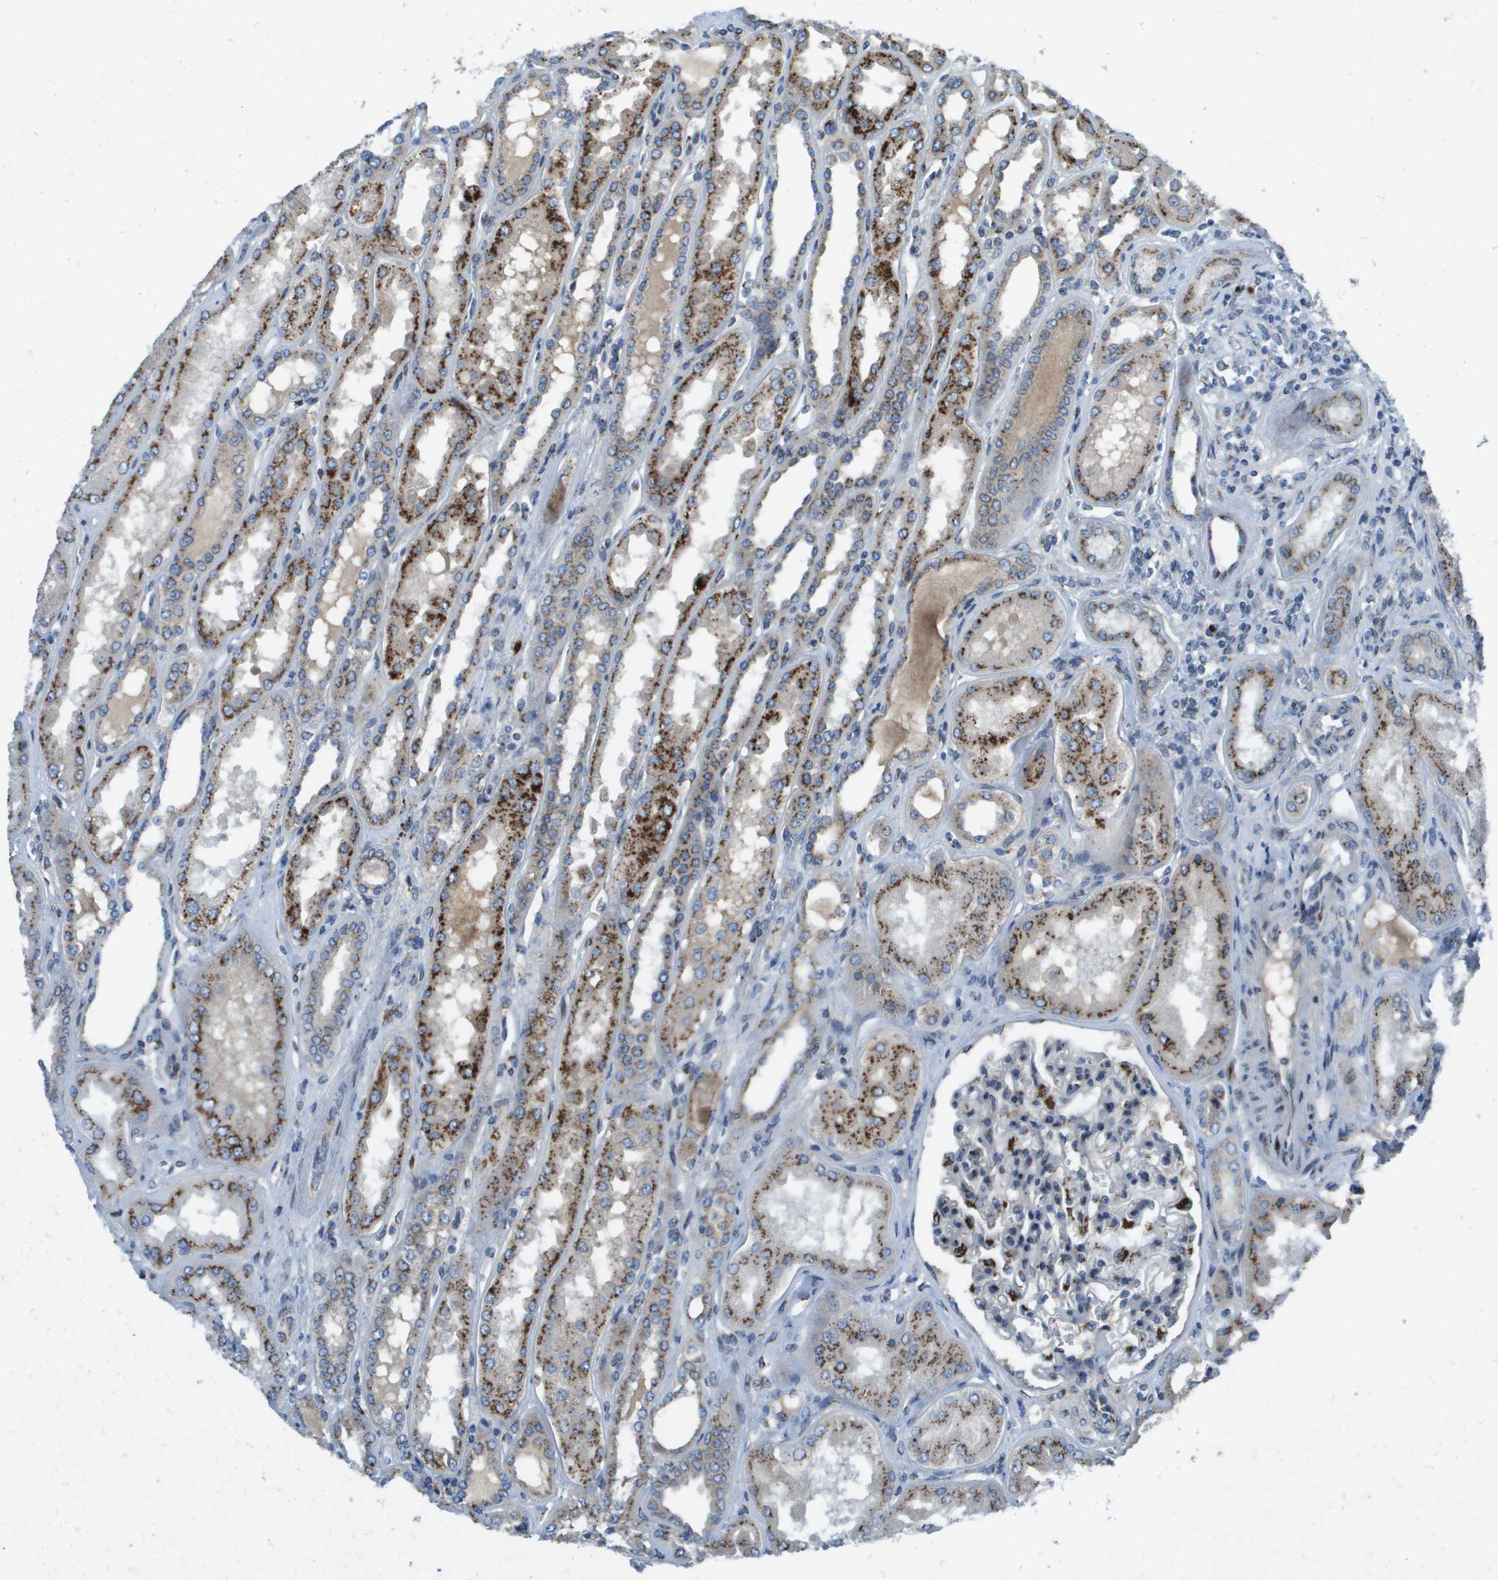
{"staining": {"intensity": "strong", "quantity": "<25%", "location": "cytoplasmic/membranous"}, "tissue": "kidney", "cell_type": "Cells in glomeruli", "image_type": "normal", "snomed": [{"axis": "morphology", "description": "Normal tissue, NOS"}, {"axis": "topography", "description": "Kidney"}], "caption": "Immunohistochemical staining of unremarkable kidney demonstrates medium levels of strong cytoplasmic/membranous expression in about <25% of cells in glomeruli. (brown staining indicates protein expression, while blue staining denotes nuclei).", "gene": "QSOX2", "patient": {"sex": "female", "age": 56}}